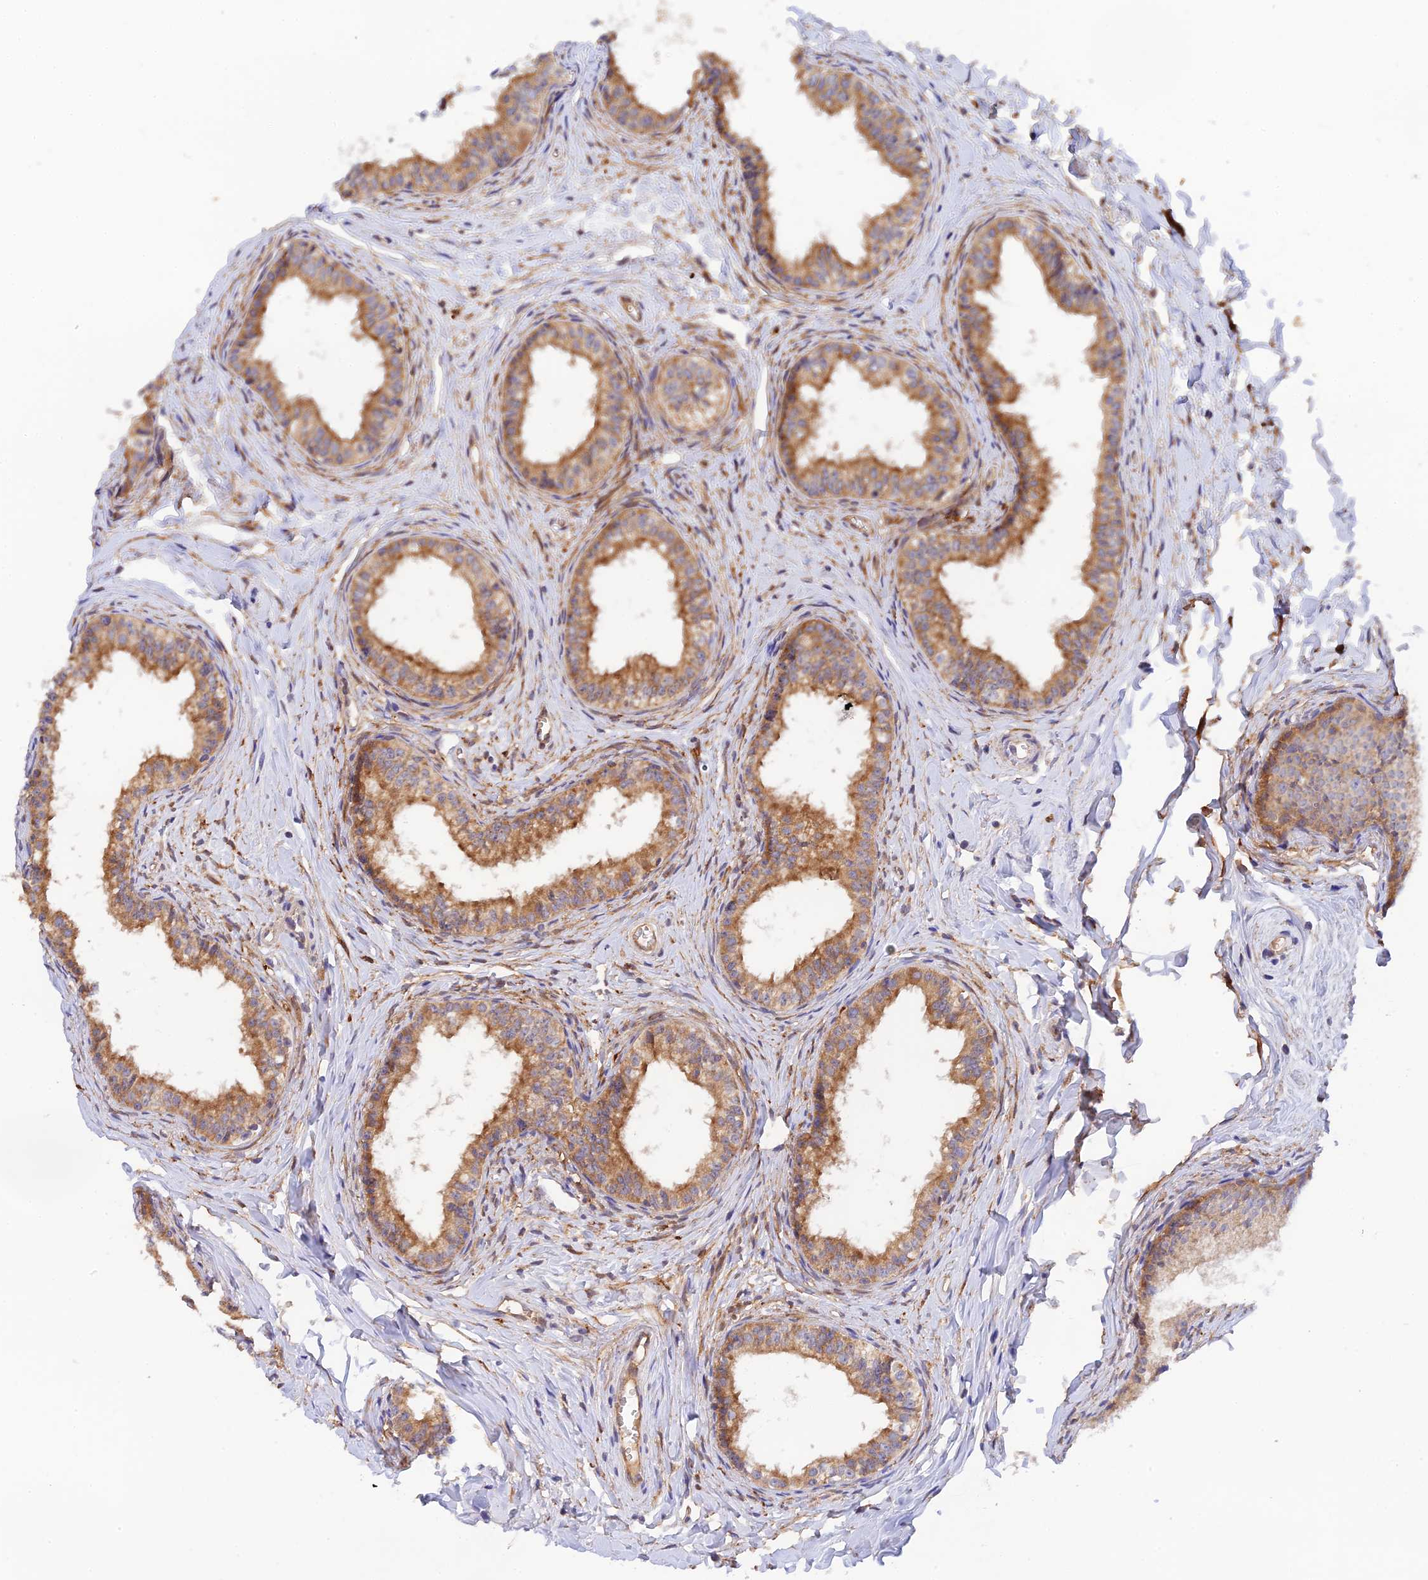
{"staining": {"intensity": "moderate", "quantity": ">75%", "location": "cytoplasmic/membranous"}, "tissue": "epididymis", "cell_type": "Glandular cells", "image_type": "normal", "snomed": [{"axis": "morphology", "description": "Normal tissue, NOS"}, {"axis": "topography", "description": "Epididymis"}], "caption": "Protein staining displays moderate cytoplasmic/membranous staining in about >75% of glandular cells in unremarkable epididymis. (Brightfield microscopy of DAB IHC at high magnification).", "gene": "RANBP6", "patient": {"sex": "male", "age": 34}}